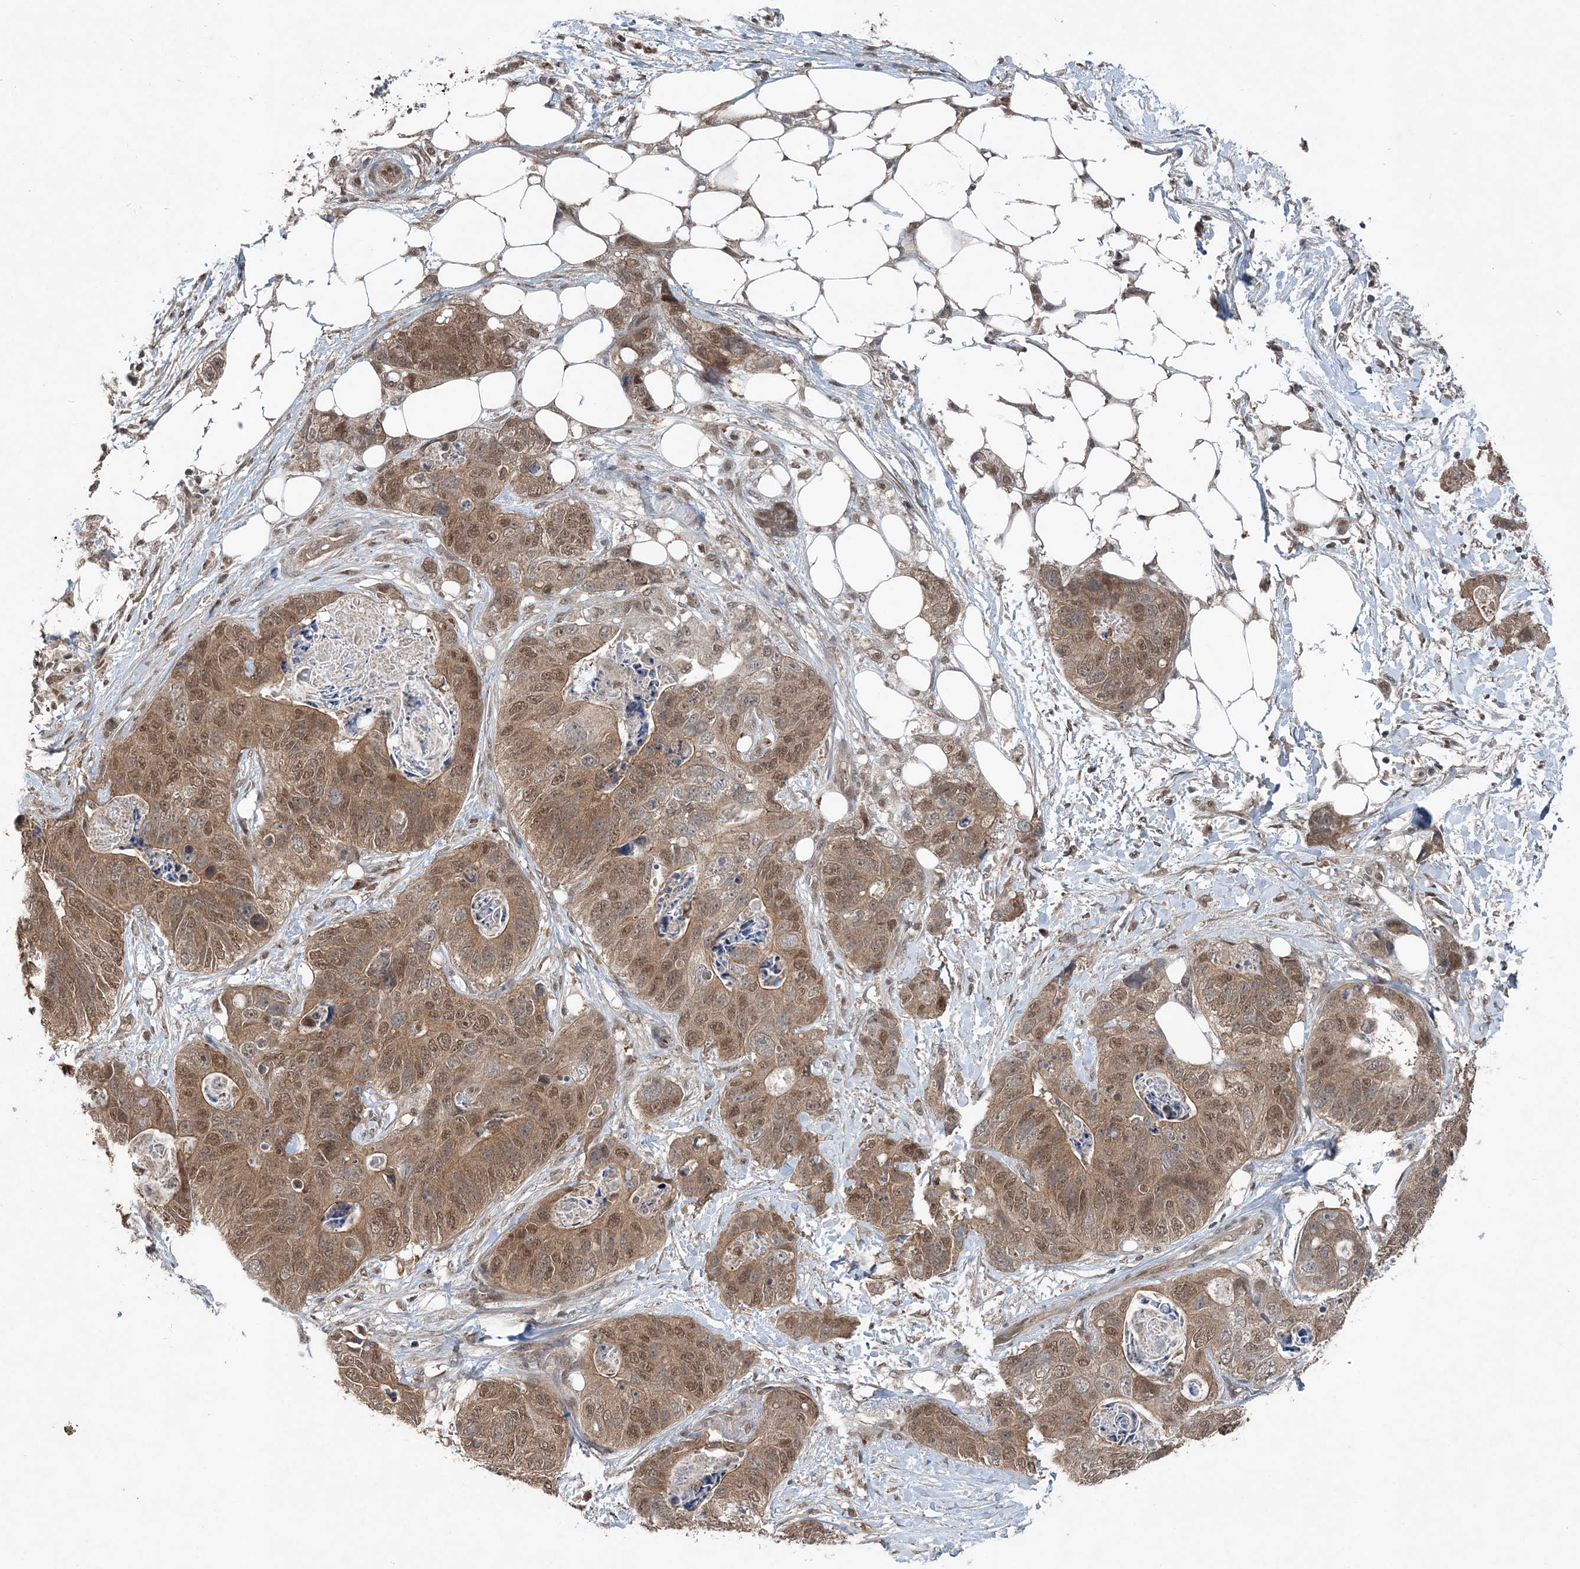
{"staining": {"intensity": "moderate", "quantity": ">75%", "location": "cytoplasmic/membranous,nuclear"}, "tissue": "stomach cancer", "cell_type": "Tumor cells", "image_type": "cancer", "snomed": [{"axis": "morphology", "description": "Adenocarcinoma, NOS"}, {"axis": "topography", "description": "Stomach"}], "caption": "Protein staining of stomach cancer (adenocarcinoma) tissue reveals moderate cytoplasmic/membranous and nuclear staining in about >75% of tumor cells.", "gene": "QTRT2", "patient": {"sex": "female", "age": 89}}